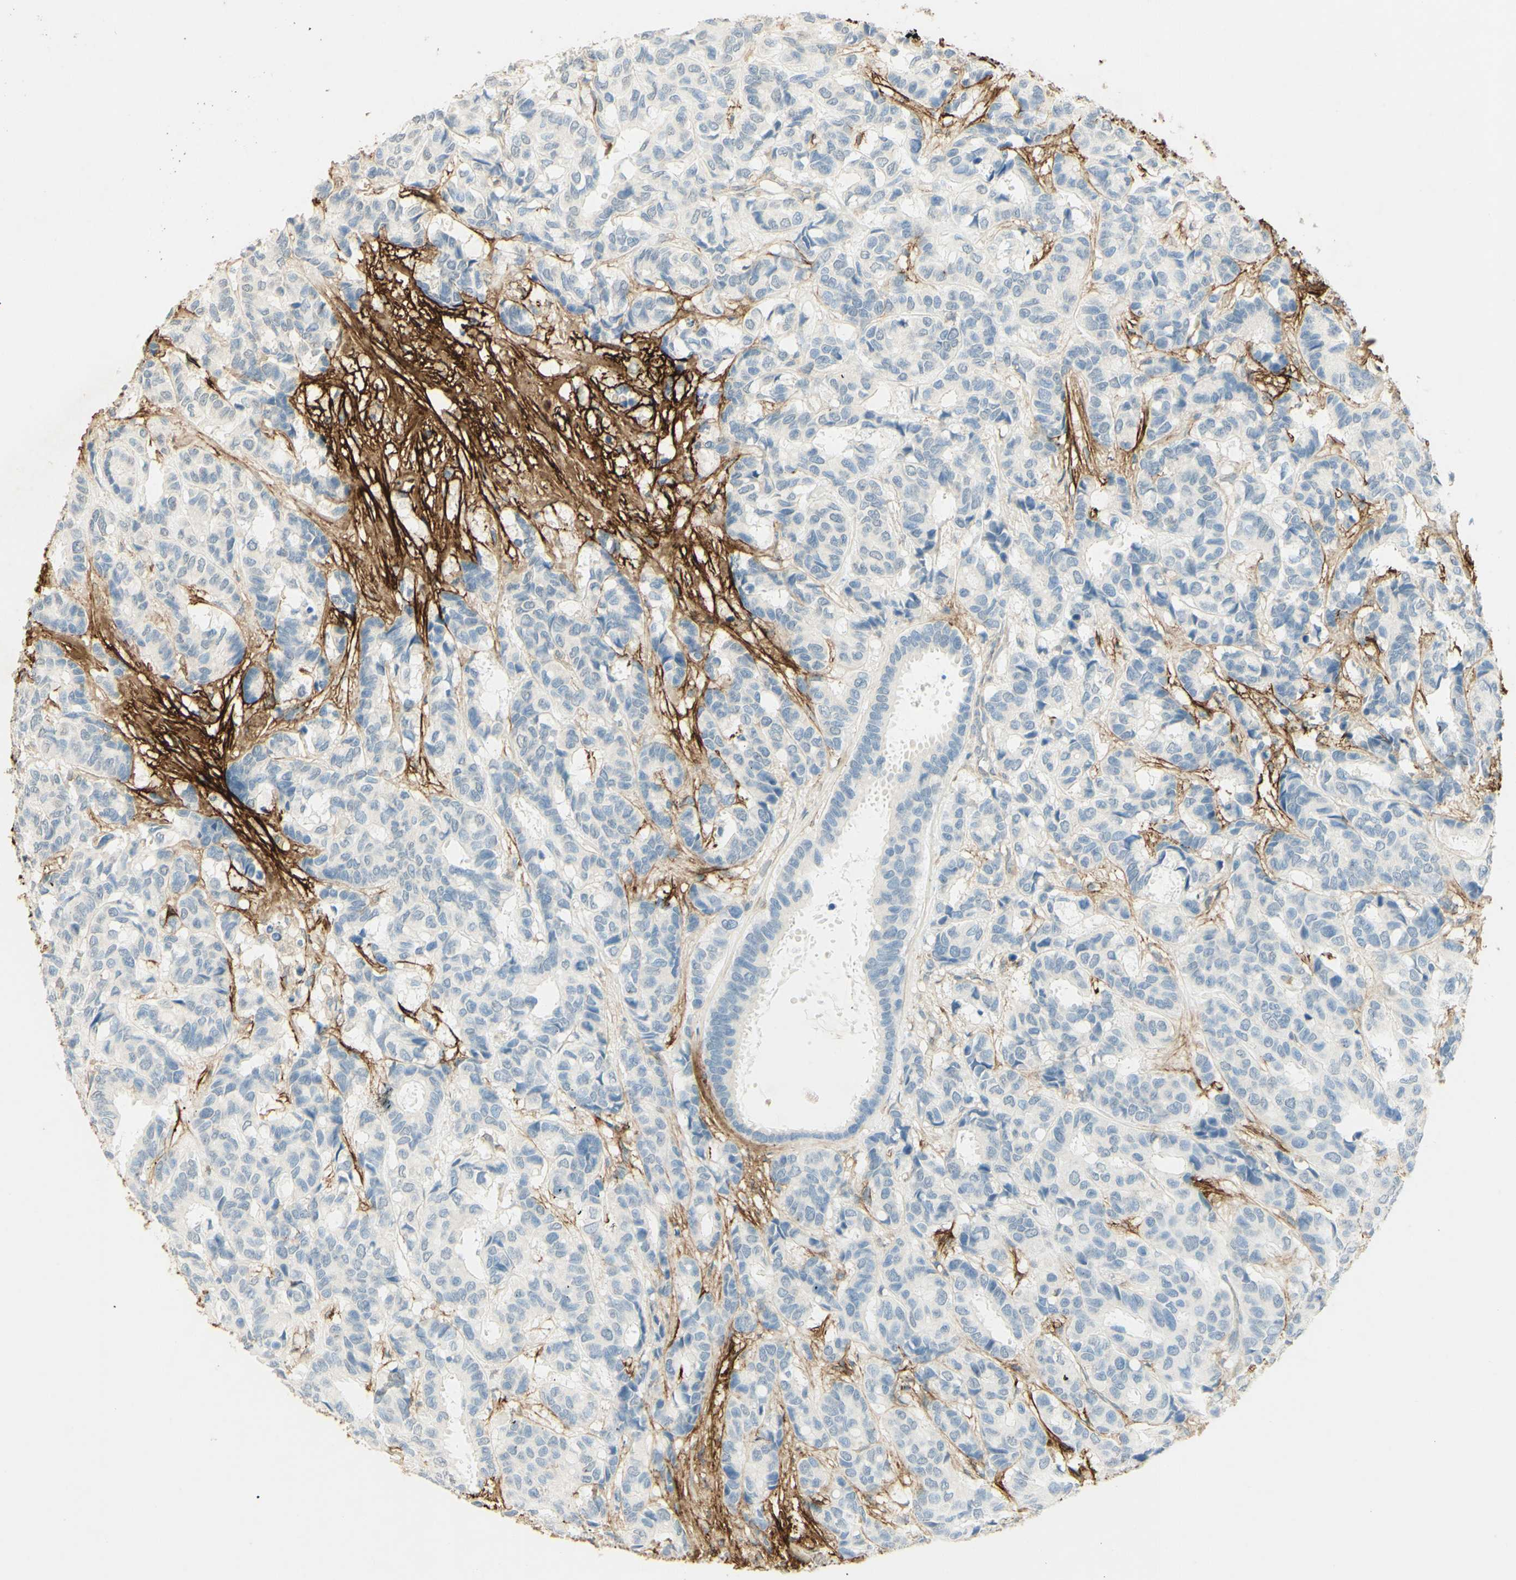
{"staining": {"intensity": "negative", "quantity": "none", "location": "none"}, "tissue": "breast cancer", "cell_type": "Tumor cells", "image_type": "cancer", "snomed": [{"axis": "morphology", "description": "Duct carcinoma"}, {"axis": "topography", "description": "Breast"}], "caption": "The photomicrograph shows no staining of tumor cells in breast cancer.", "gene": "TNN", "patient": {"sex": "female", "age": 87}}